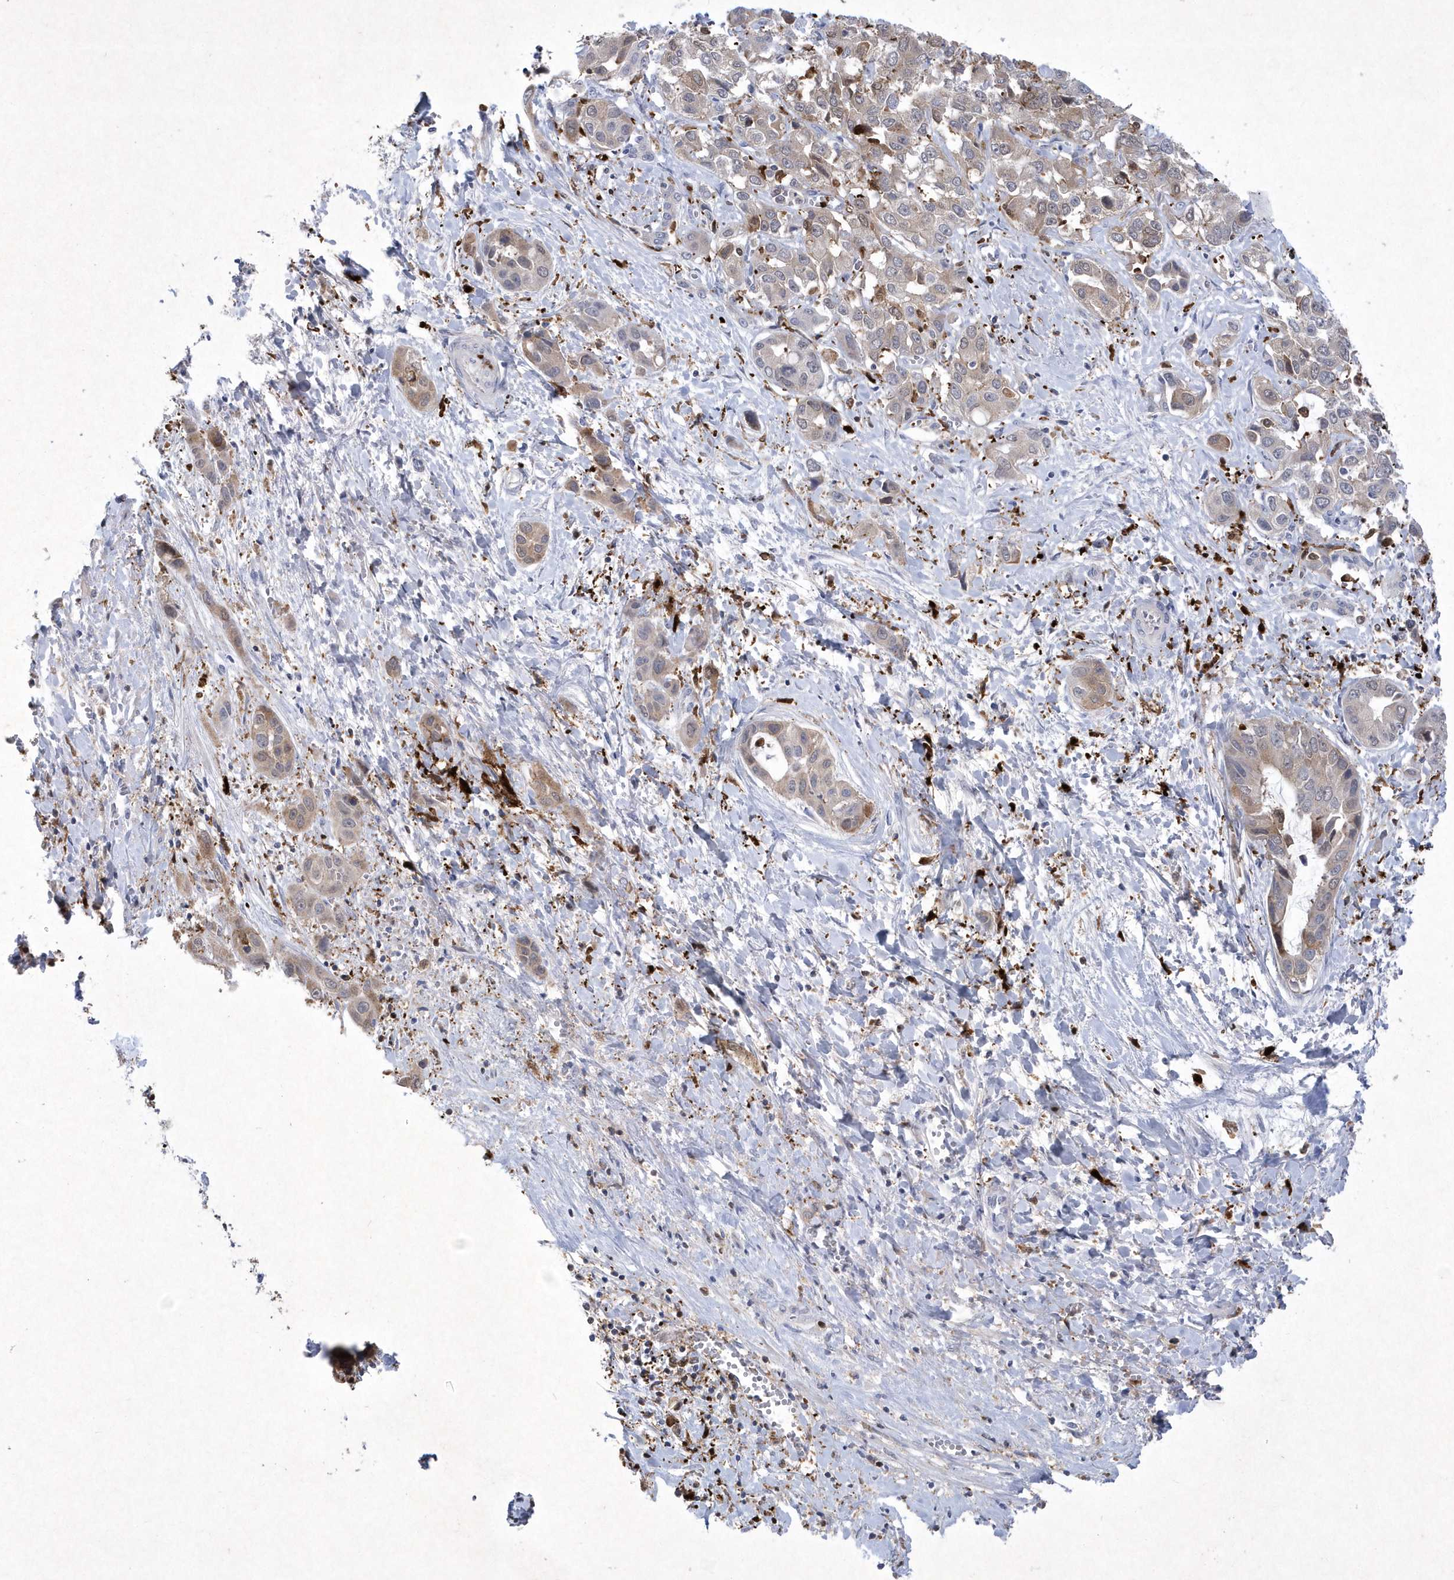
{"staining": {"intensity": "weak", "quantity": "25%-75%", "location": "cytoplasmic/membranous"}, "tissue": "liver cancer", "cell_type": "Tumor cells", "image_type": "cancer", "snomed": [{"axis": "morphology", "description": "Cholangiocarcinoma"}, {"axis": "topography", "description": "Liver"}], "caption": "Human liver cancer (cholangiocarcinoma) stained with a protein marker demonstrates weak staining in tumor cells.", "gene": "BHLHA15", "patient": {"sex": "female", "age": 52}}